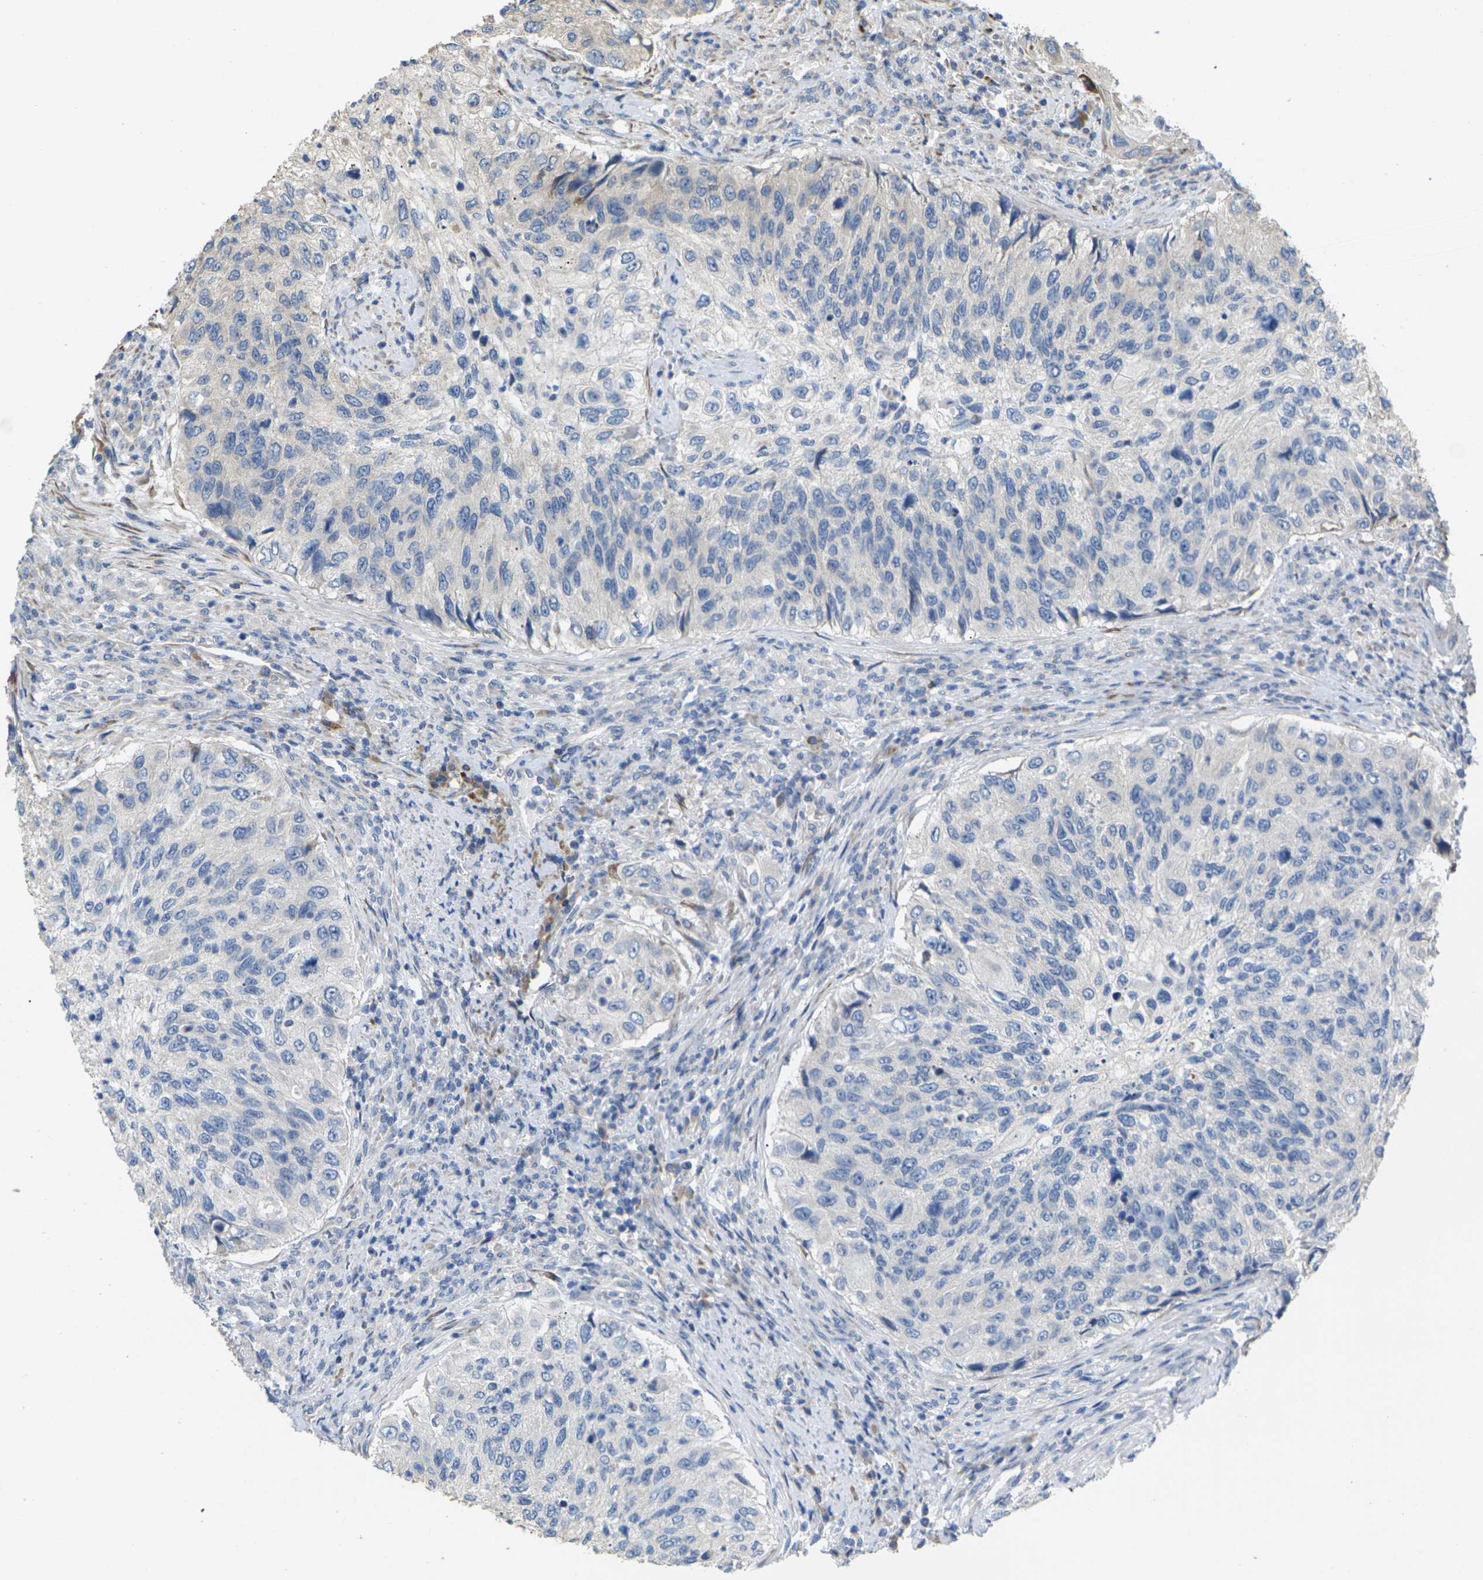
{"staining": {"intensity": "negative", "quantity": "none", "location": "none"}, "tissue": "urothelial cancer", "cell_type": "Tumor cells", "image_type": "cancer", "snomed": [{"axis": "morphology", "description": "Urothelial carcinoma, High grade"}, {"axis": "topography", "description": "Urinary bladder"}], "caption": "IHC image of urothelial cancer stained for a protein (brown), which displays no positivity in tumor cells.", "gene": "KLHDC8B", "patient": {"sex": "female", "age": 60}}